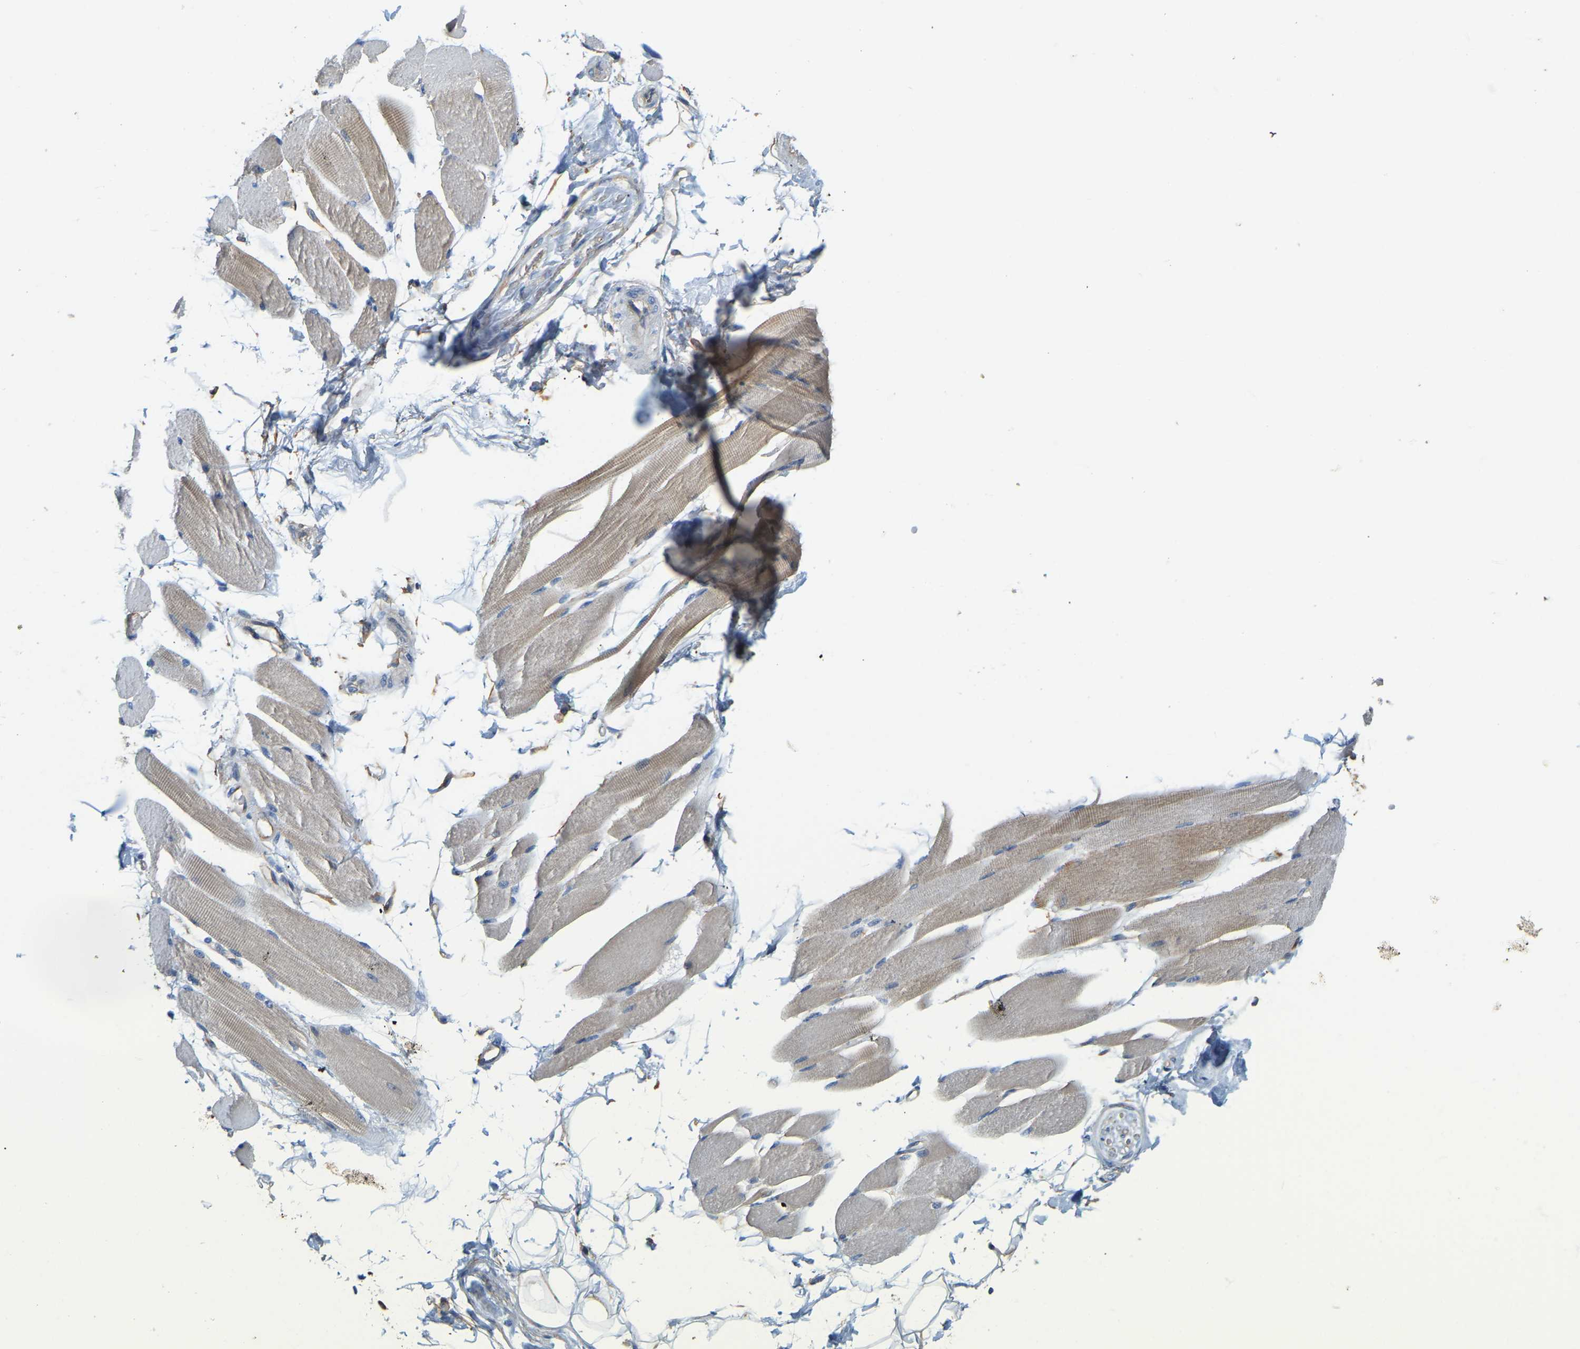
{"staining": {"intensity": "weak", "quantity": "25%-75%", "location": "cytoplasmic/membranous"}, "tissue": "skeletal muscle", "cell_type": "Myocytes", "image_type": "normal", "snomed": [{"axis": "morphology", "description": "Normal tissue, NOS"}, {"axis": "topography", "description": "Skeletal muscle"}, {"axis": "topography", "description": "Peripheral nerve tissue"}], "caption": "IHC of benign skeletal muscle displays low levels of weak cytoplasmic/membranous expression in approximately 25%-75% of myocytes.", "gene": "AHNAK", "patient": {"sex": "female", "age": 84}}